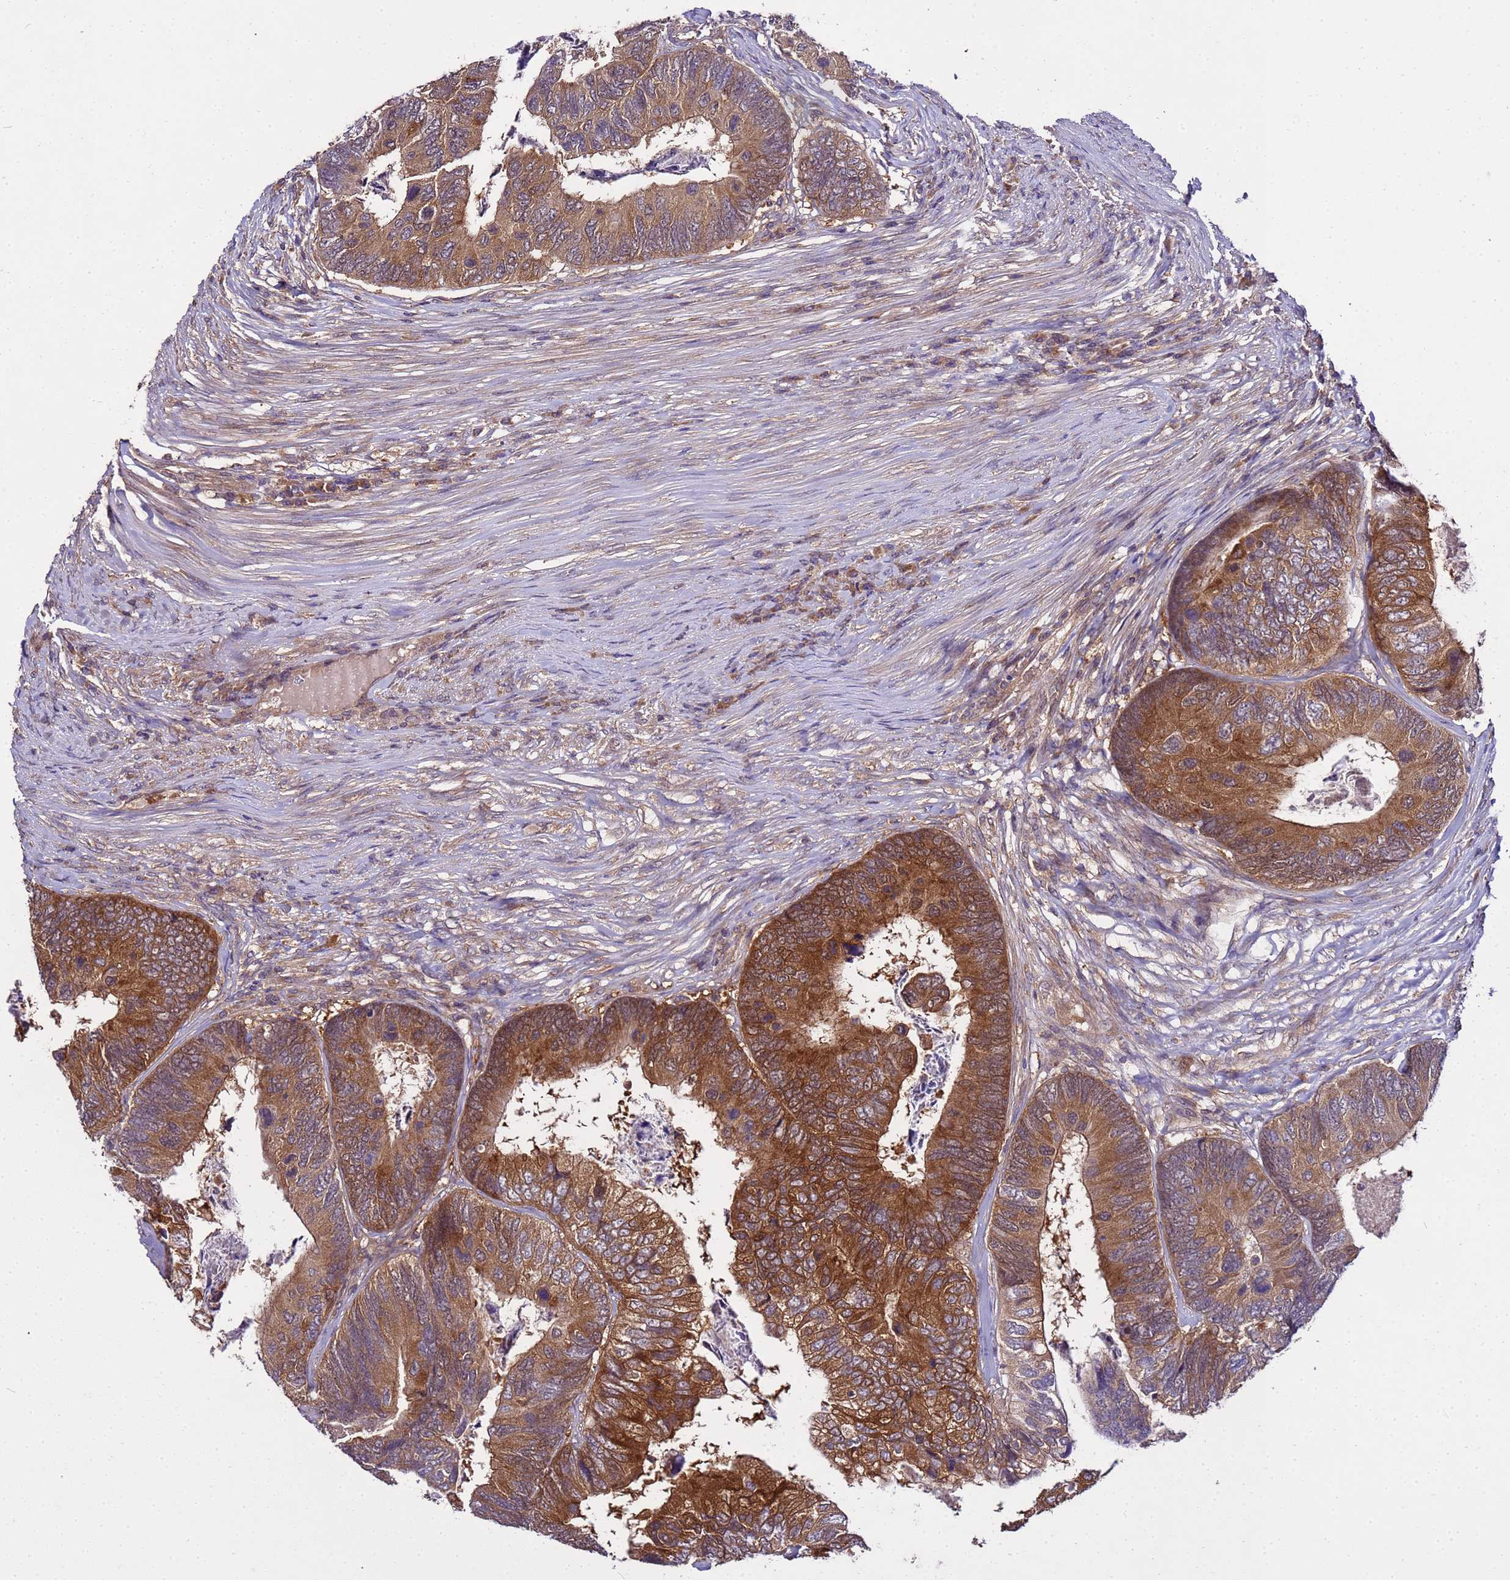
{"staining": {"intensity": "strong", "quantity": ">75%", "location": "cytoplasmic/membranous"}, "tissue": "colorectal cancer", "cell_type": "Tumor cells", "image_type": "cancer", "snomed": [{"axis": "morphology", "description": "Adenocarcinoma, NOS"}, {"axis": "topography", "description": "Colon"}], "caption": "A brown stain shows strong cytoplasmic/membranous expression of a protein in colorectal cancer (adenocarcinoma) tumor cells.", "gene": "GSPT2", "patient": {"sex": "female", "age": 67}}